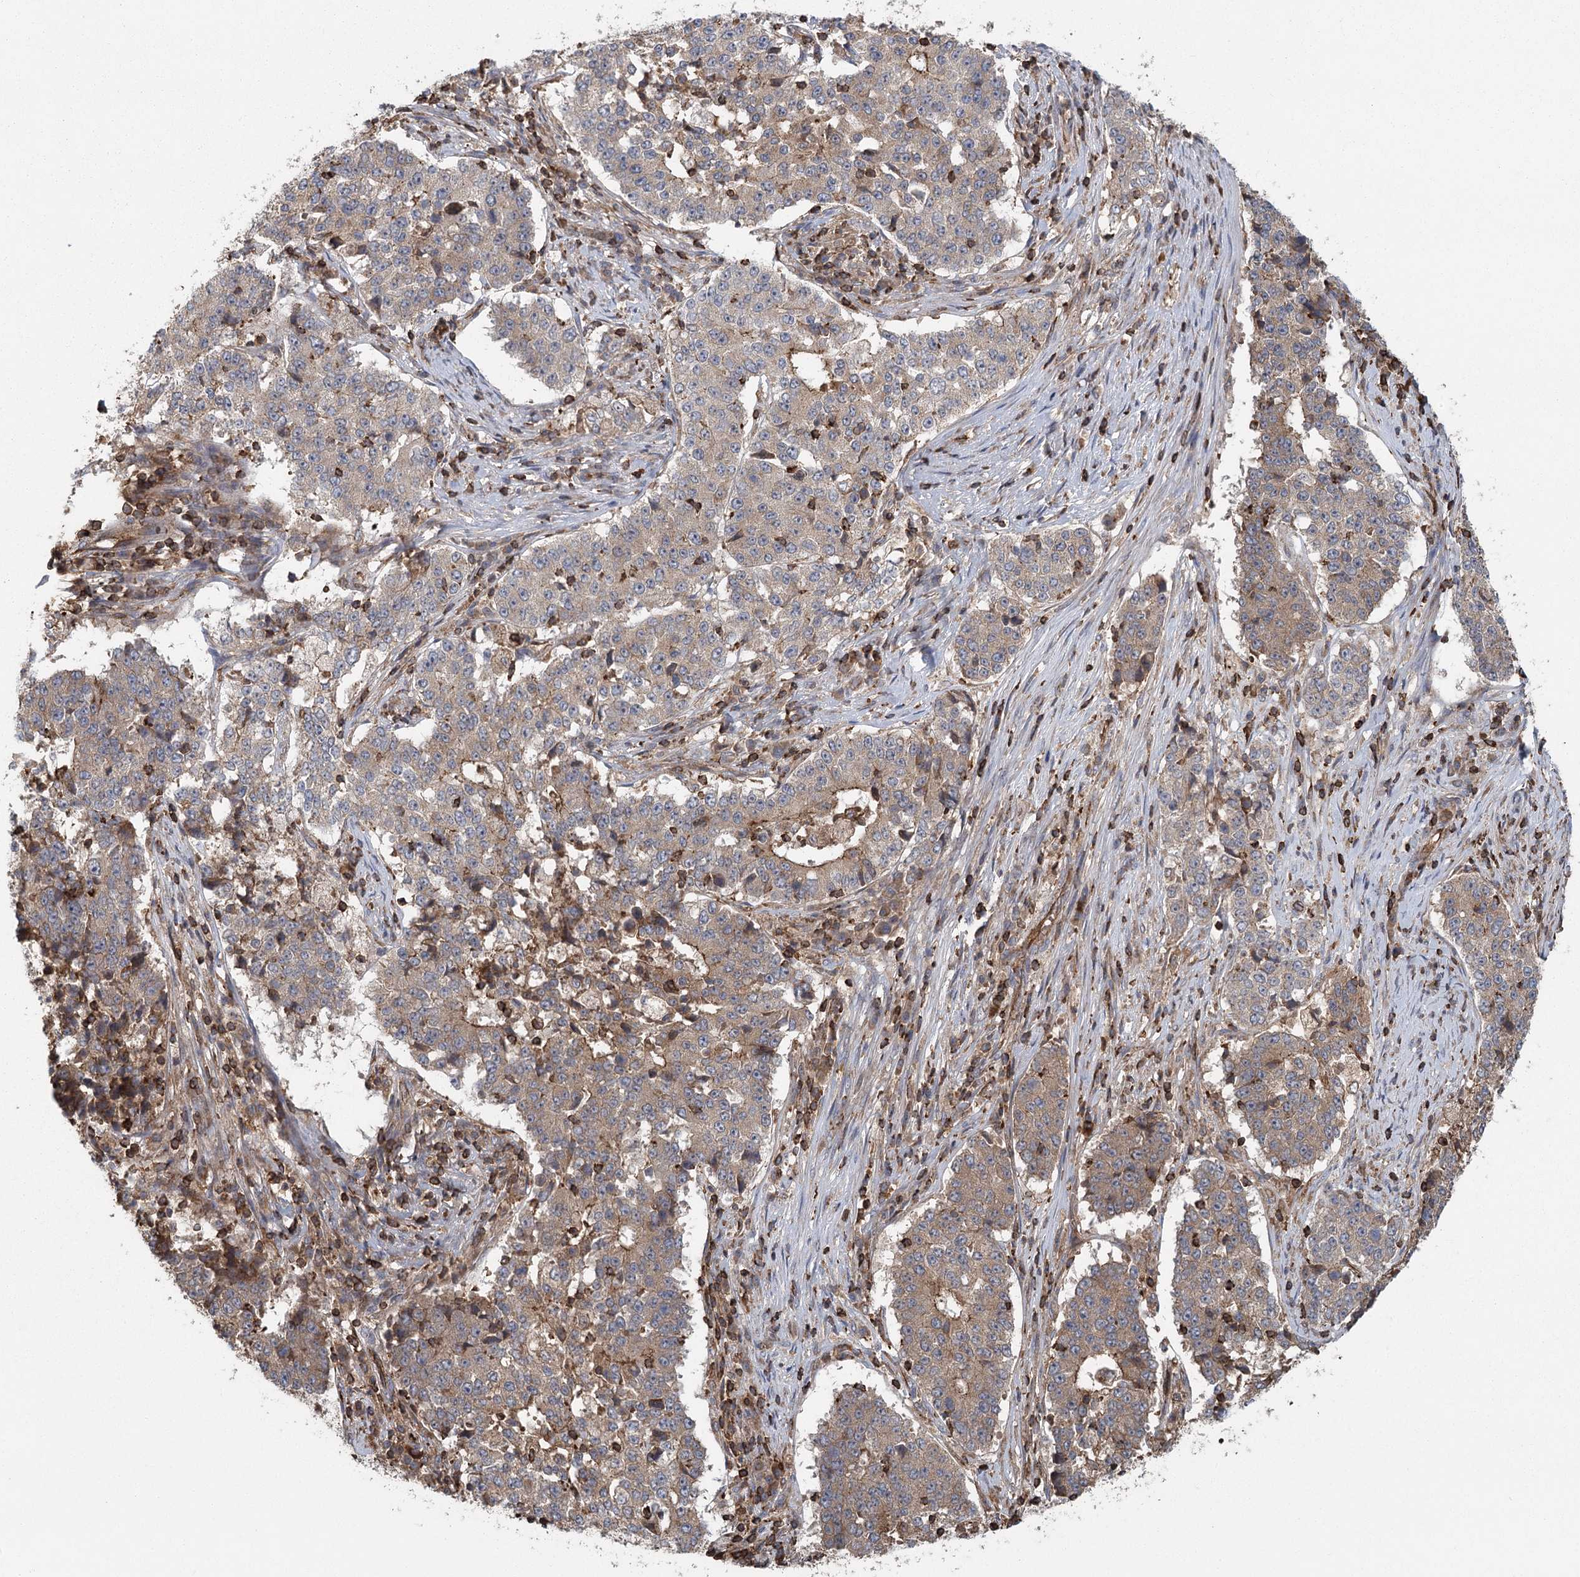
{"staining": {"intensity": "moderate", "quantity": ">75%", "location": "cytoplasmic/membranous"}, "tissue": "stomach cancer", "cell_type": "Tumor cells", "image_type": "cancer", "snomed": [{"axis": "morphology", "description": "Adenocarcinoma, NOS"}, {"axis": "topography", "description": "Stomach"}], "caption": "This photomicrograph displays immunohistochemistry staining of adenocarcinoma (stomach), with medium moderate cytoplasmic/membranous positivity in about >75% of tumor cells.", "gene": "PLEKHA7", "patient": {"sex": "male", "age": 59}}